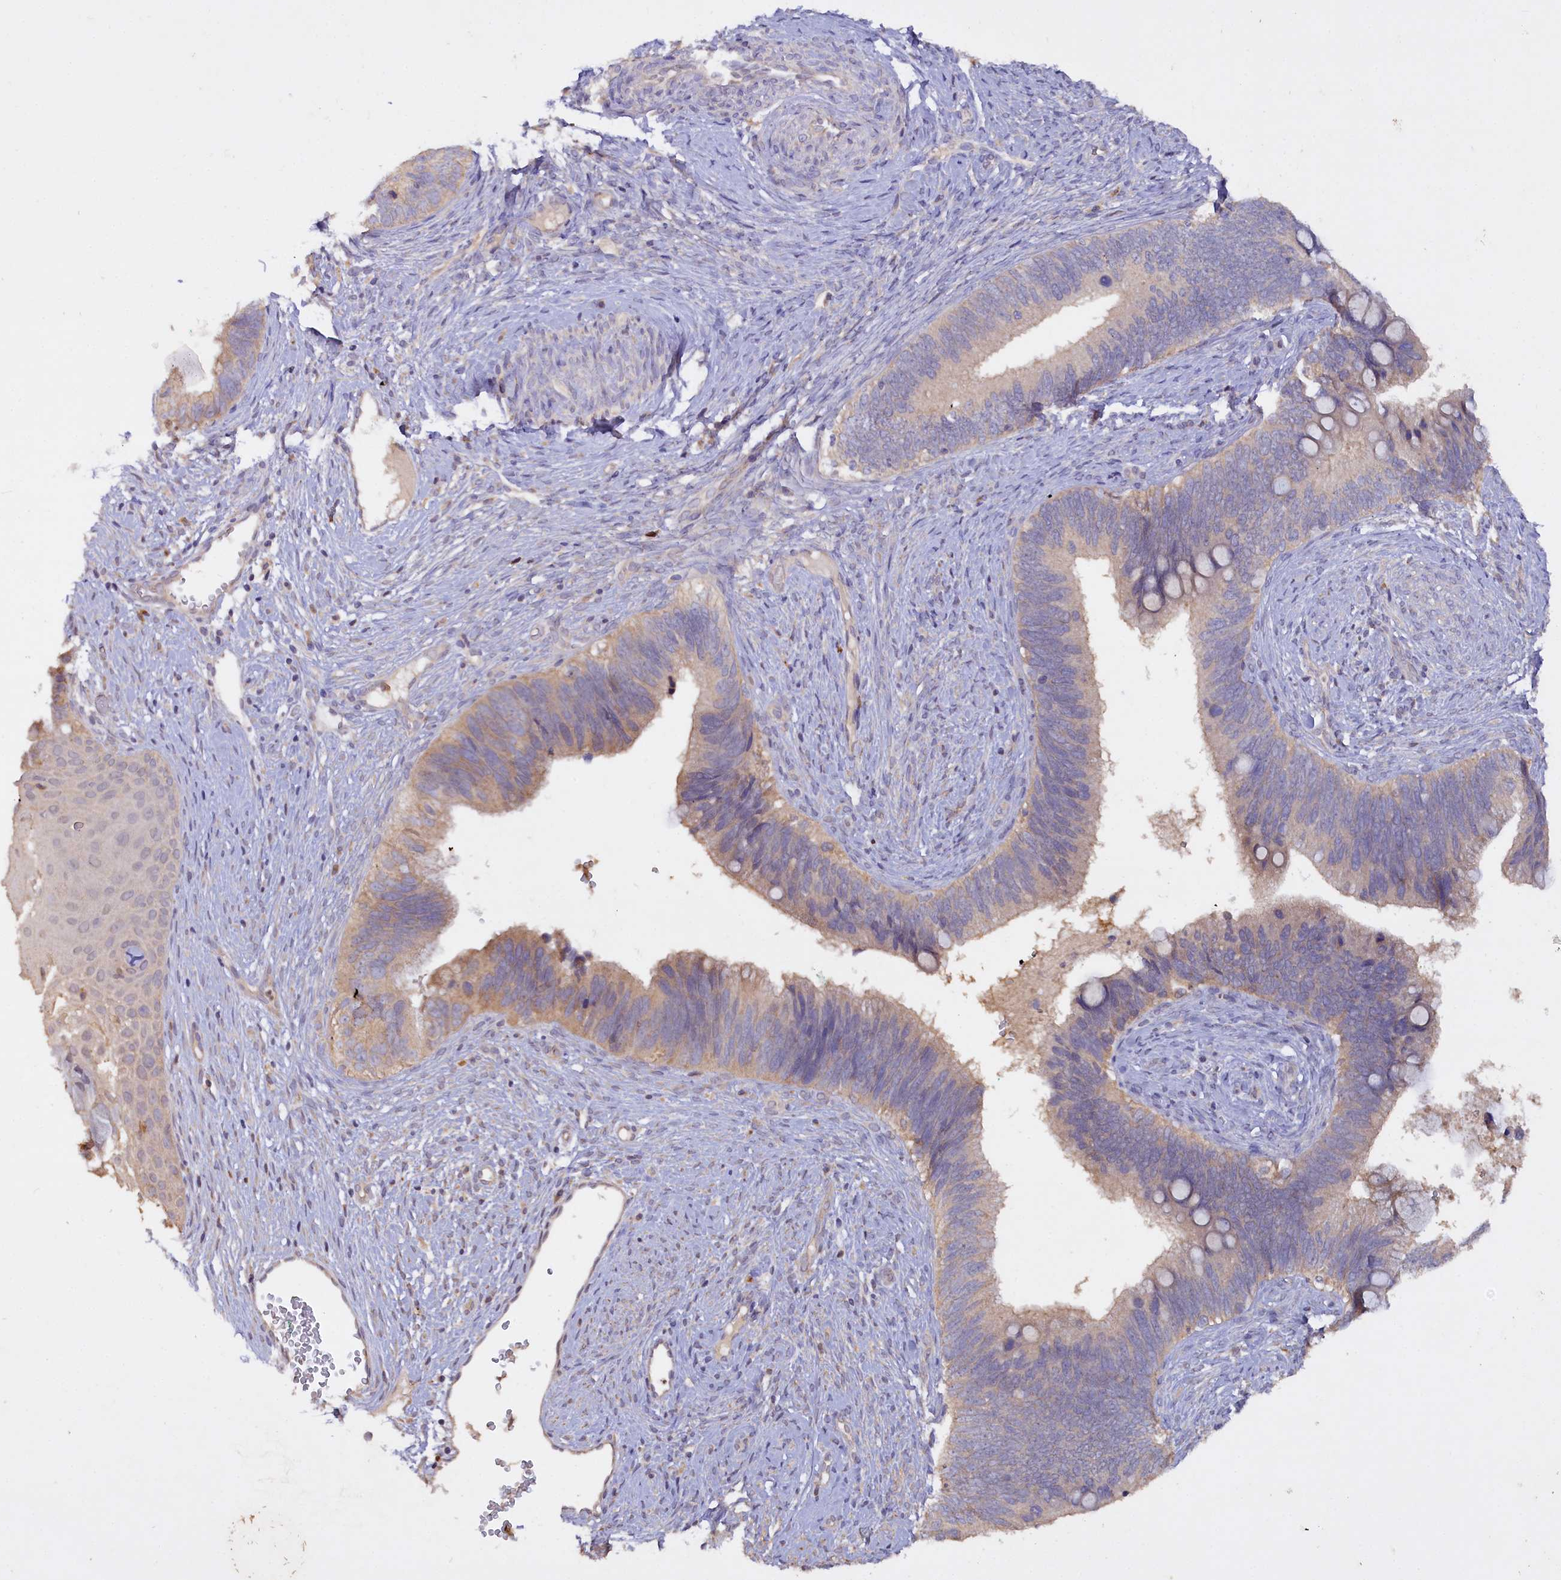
{"staining": {"intensity": "weak", "quantity": "<25%", "location": "cytoplasmic/membranous"}, "tissue": "cervical cancer", "cell_type": "Tumor cells", "image_type": "cancer", "snomed": [{"axis": "morphology", "description": "Adenocarcinoma, NOS"}, {"axis": "topography", "description": "Cervix"}], "caption": "Histopathology image shows no protein staining in tumor cells of cervical adenocarcinoma tissue. Brightfield microscopy of immunohistochemistry stained with DAB (brown) and hematoxylin (blue), captured at high magnification.", "gene": "ETFBKMT", "patient": {"sex": "female", "age": 42}}